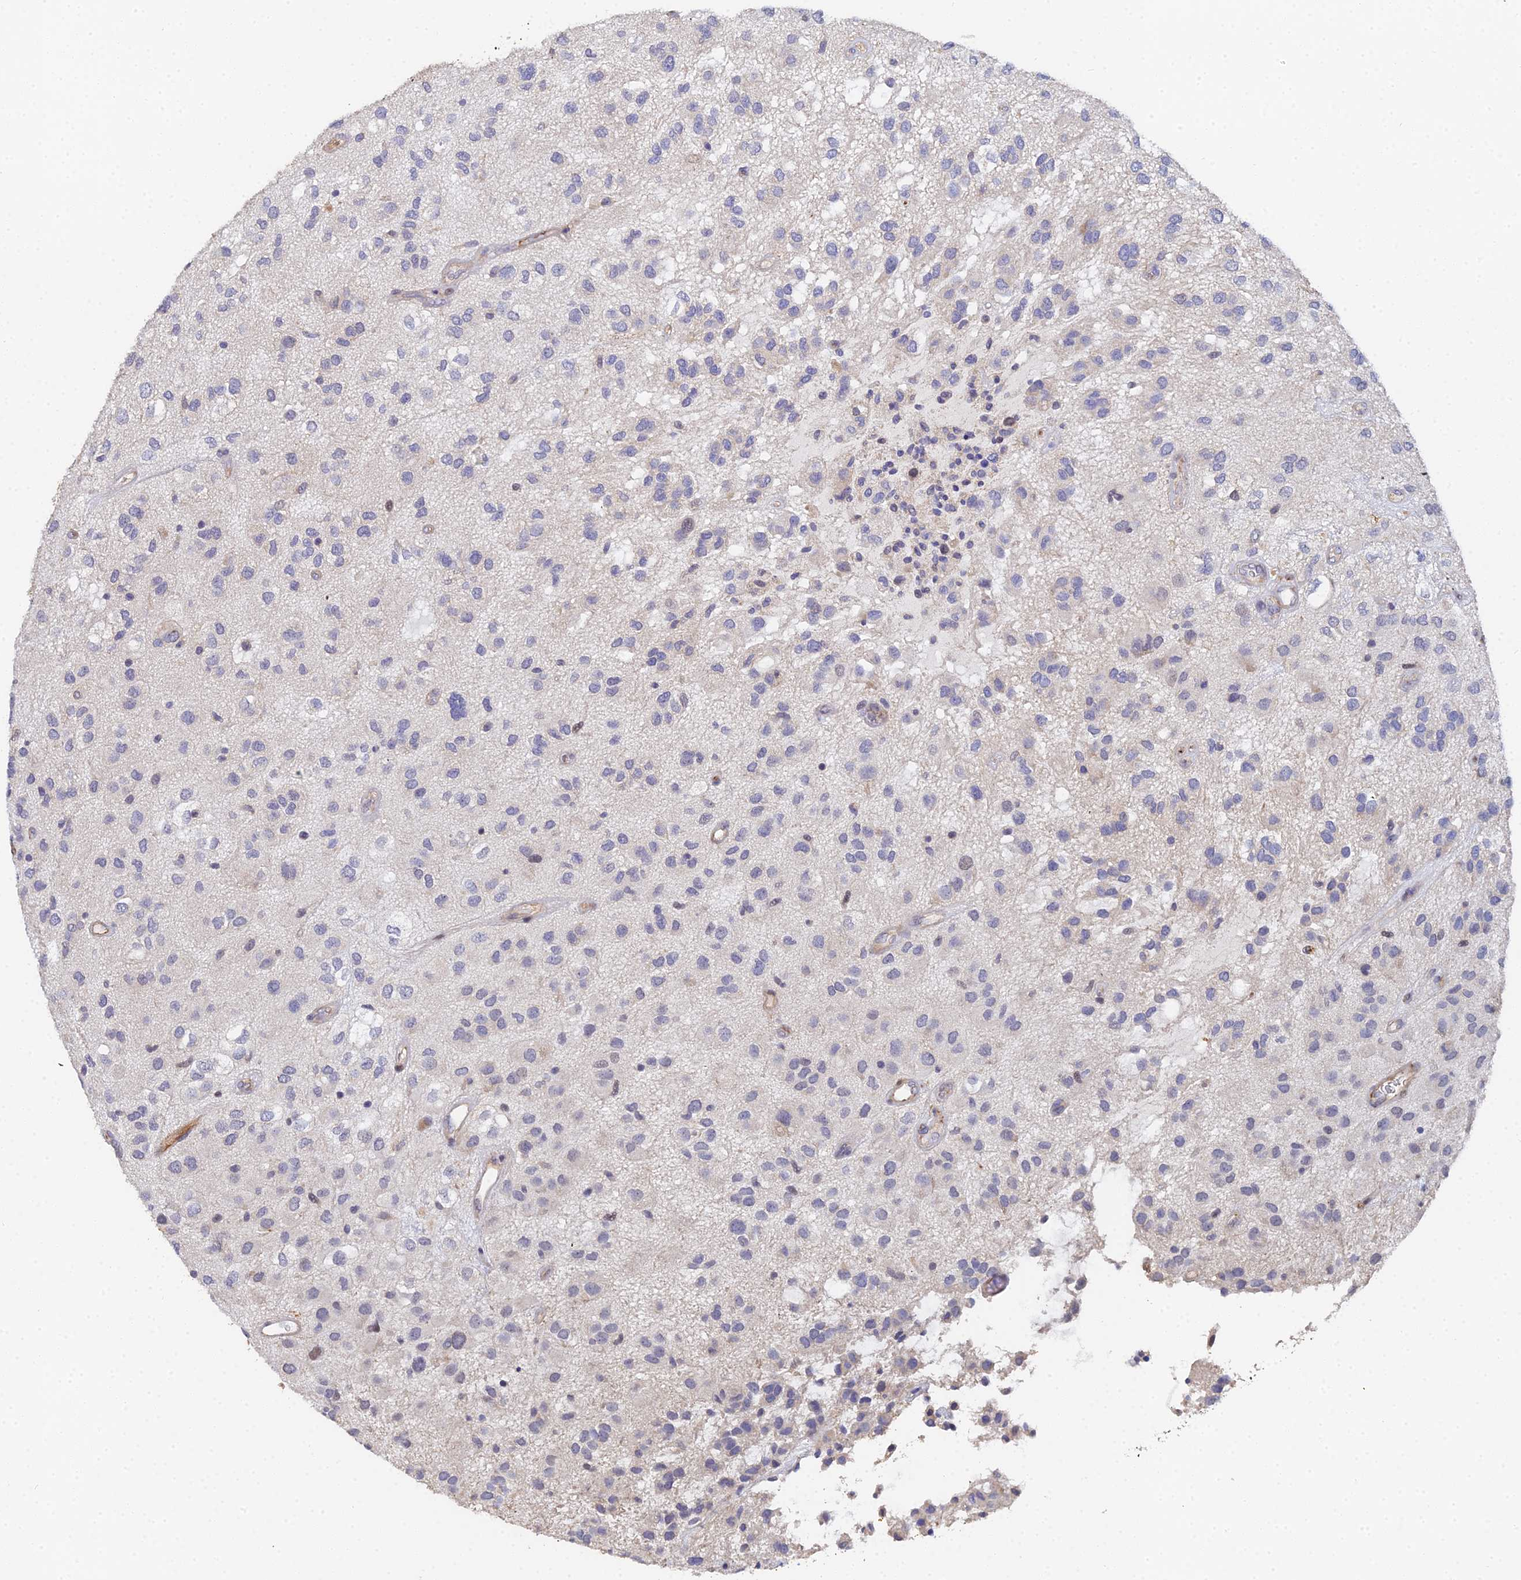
{"staining": {"intensity": "negative", "quantity": "none", "location": "none"}, "tissue": "glioma", "cell_type": "Tumor cells", "image_type": "cancer", "snomed": [{"axis": "morphology", "description": "Glioma, malignant, Low grade"}, {"axis": "topography", "description": "Brain"}], "caption": "Histopathology image shows no protein staining in tumor cells of glioma tissue.", "gene": "ENSG00000268674", "patient": {"sex": "male", "age": 66}}